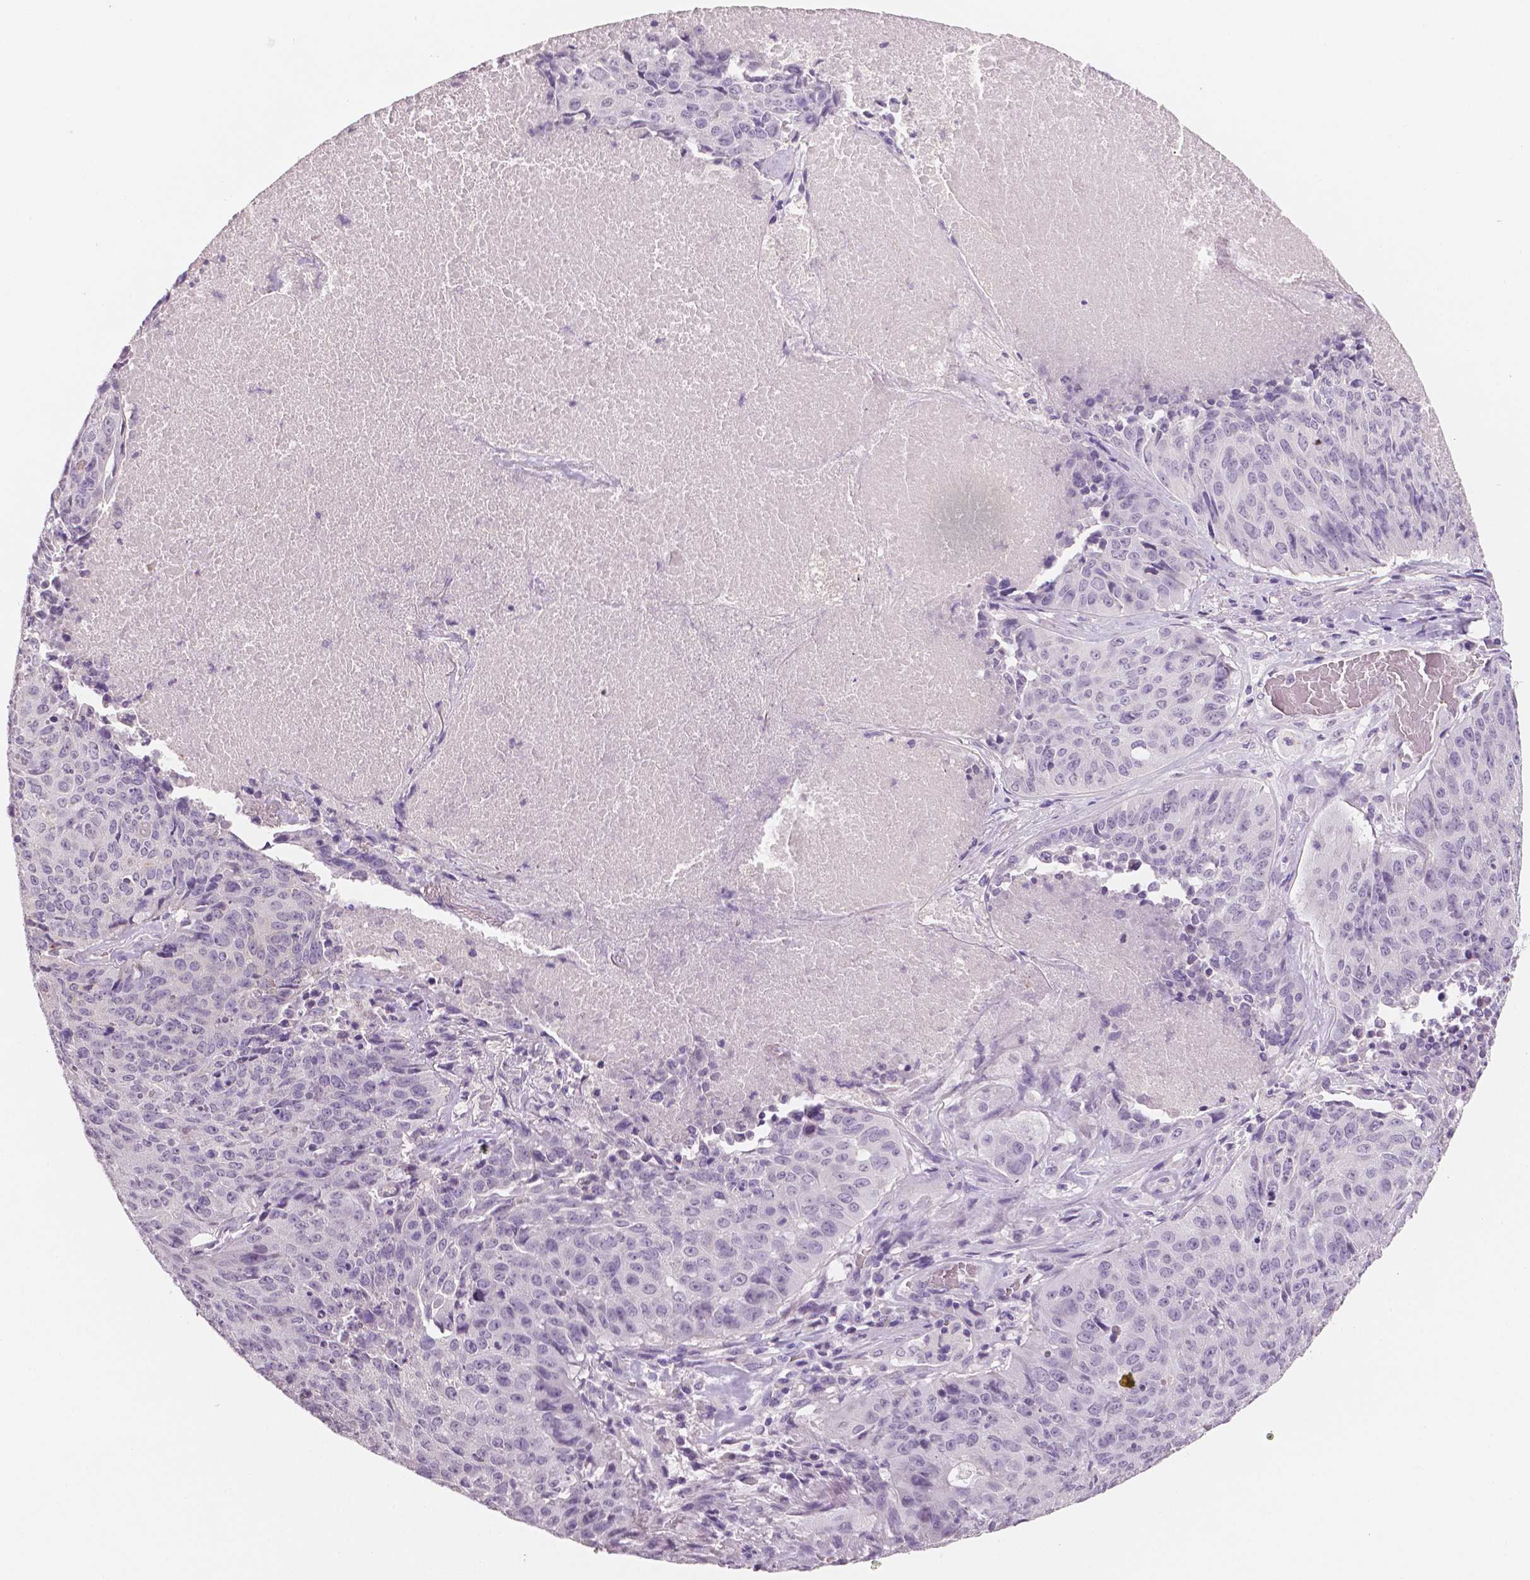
{"staining": {"intensity": "negative", "quantity": "none", "location": "none"}, "tissue": "lung cancer", "cell_type": "Tumor cells", "image_type": "cancer", "snomed": [{"axis": "morphology", "description": "Normal tissue, NOS"}, {"axis": "morphology", "description": "Squamous cell carcinoma, NOS"}, {"axis": "topography", "description": "Bronchus"}, {"axis": "topography", "description": "Lung"}], "caption": "The photomicrograph demonstrates no staining of tumor cells in squamous cell carcinoma (lung).", "gene": "TSPAN7", "patient": {"sex": "male", "age": 64}}